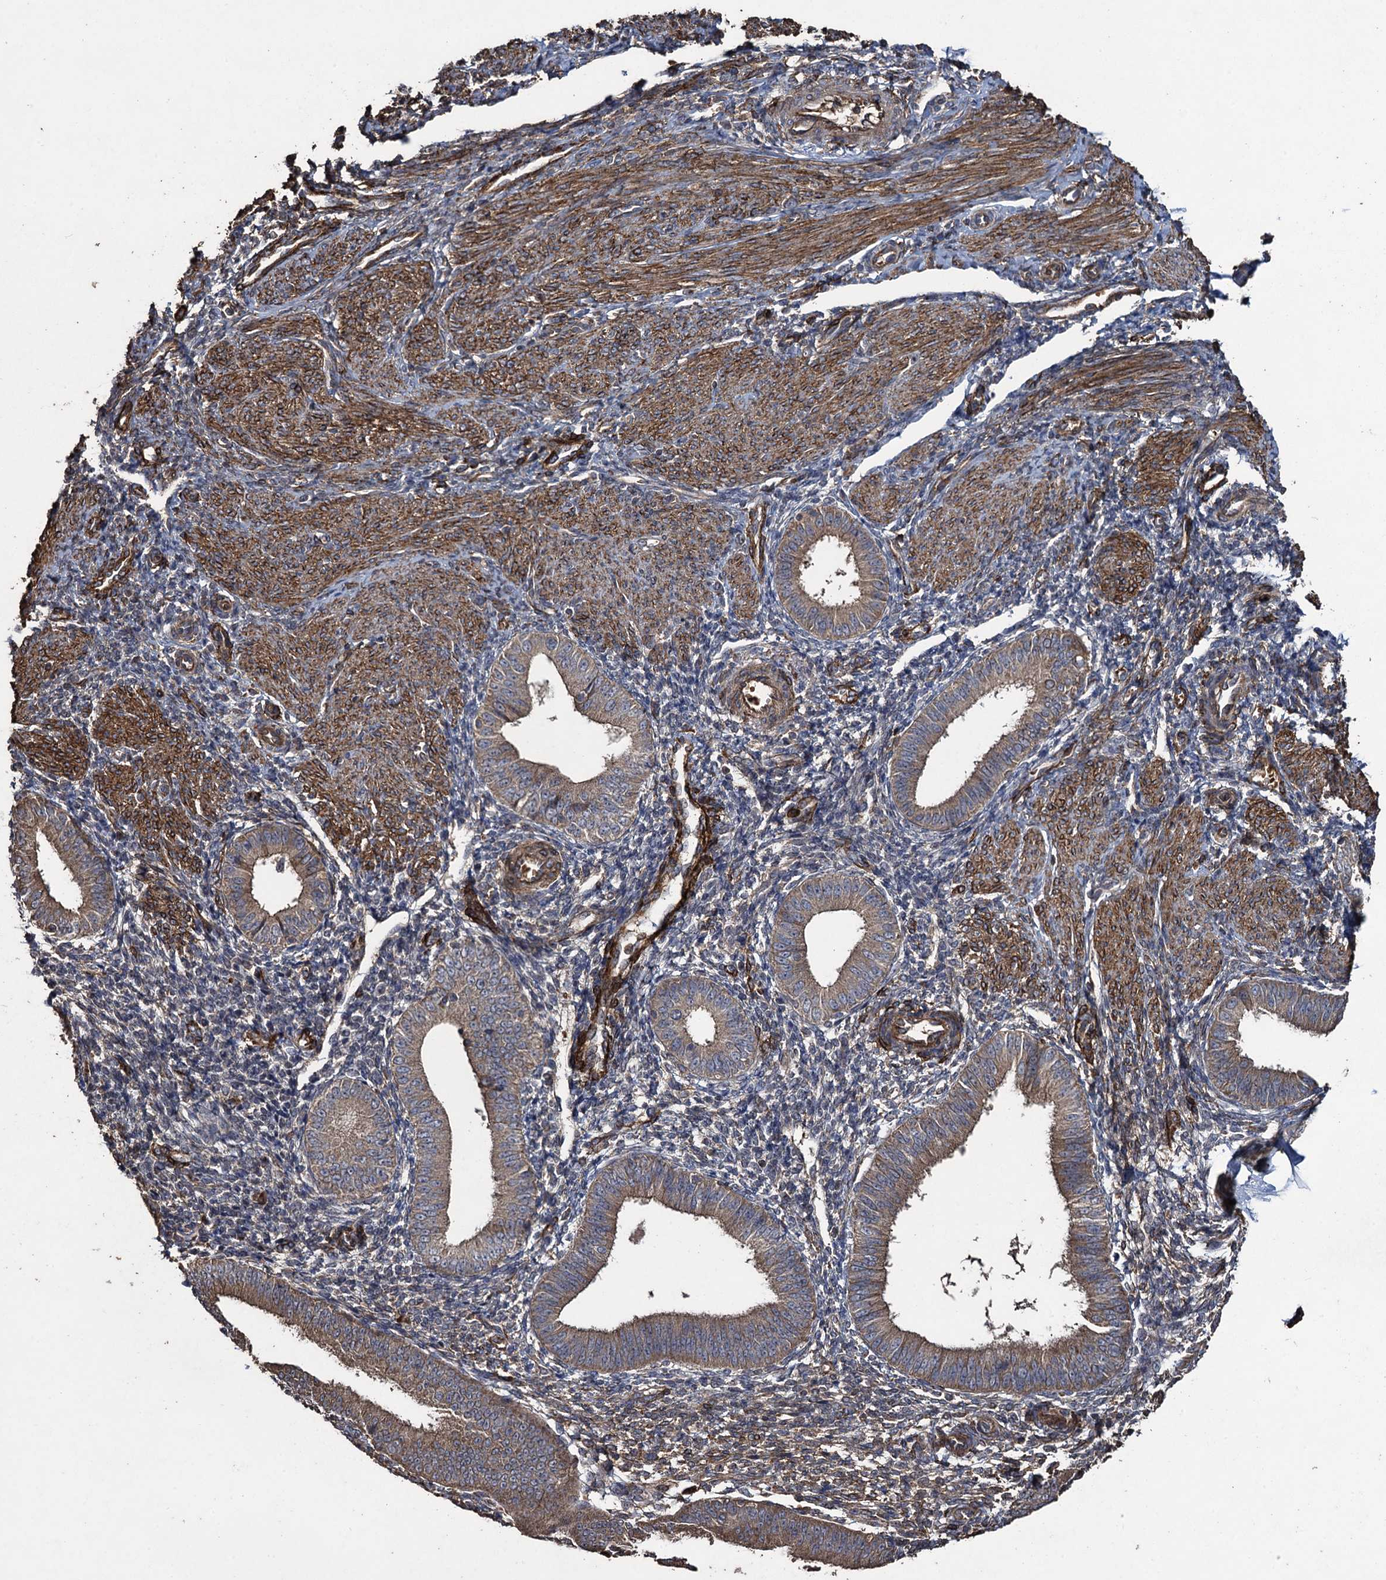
{"staining": {"intensity": "weak", "quantity": "<25%", "location": "cytoplasmic/membranous"}, "tissue": "endometrium", "cell_type": "Cells in endometrial stroma", "image_type": "normal", "snomed": [{"axis": "morphology", "description": "Normal tissue, NOS"}, {"axis": "topography", "description": "Uterus"}, {"axis": "topography", "description": "Endometrium"}], "caption": "Endometrium was stained to show a protein in brown. There is no significant staining in cells in endometrial stroma. (Brightfield microscopy of DAB (3,3'-diaminobenzidine) immunohistochemistry (IHC) at high magnification).", "gene": "TXNDC11", "patient": {"sex": "female", "age": 48}}